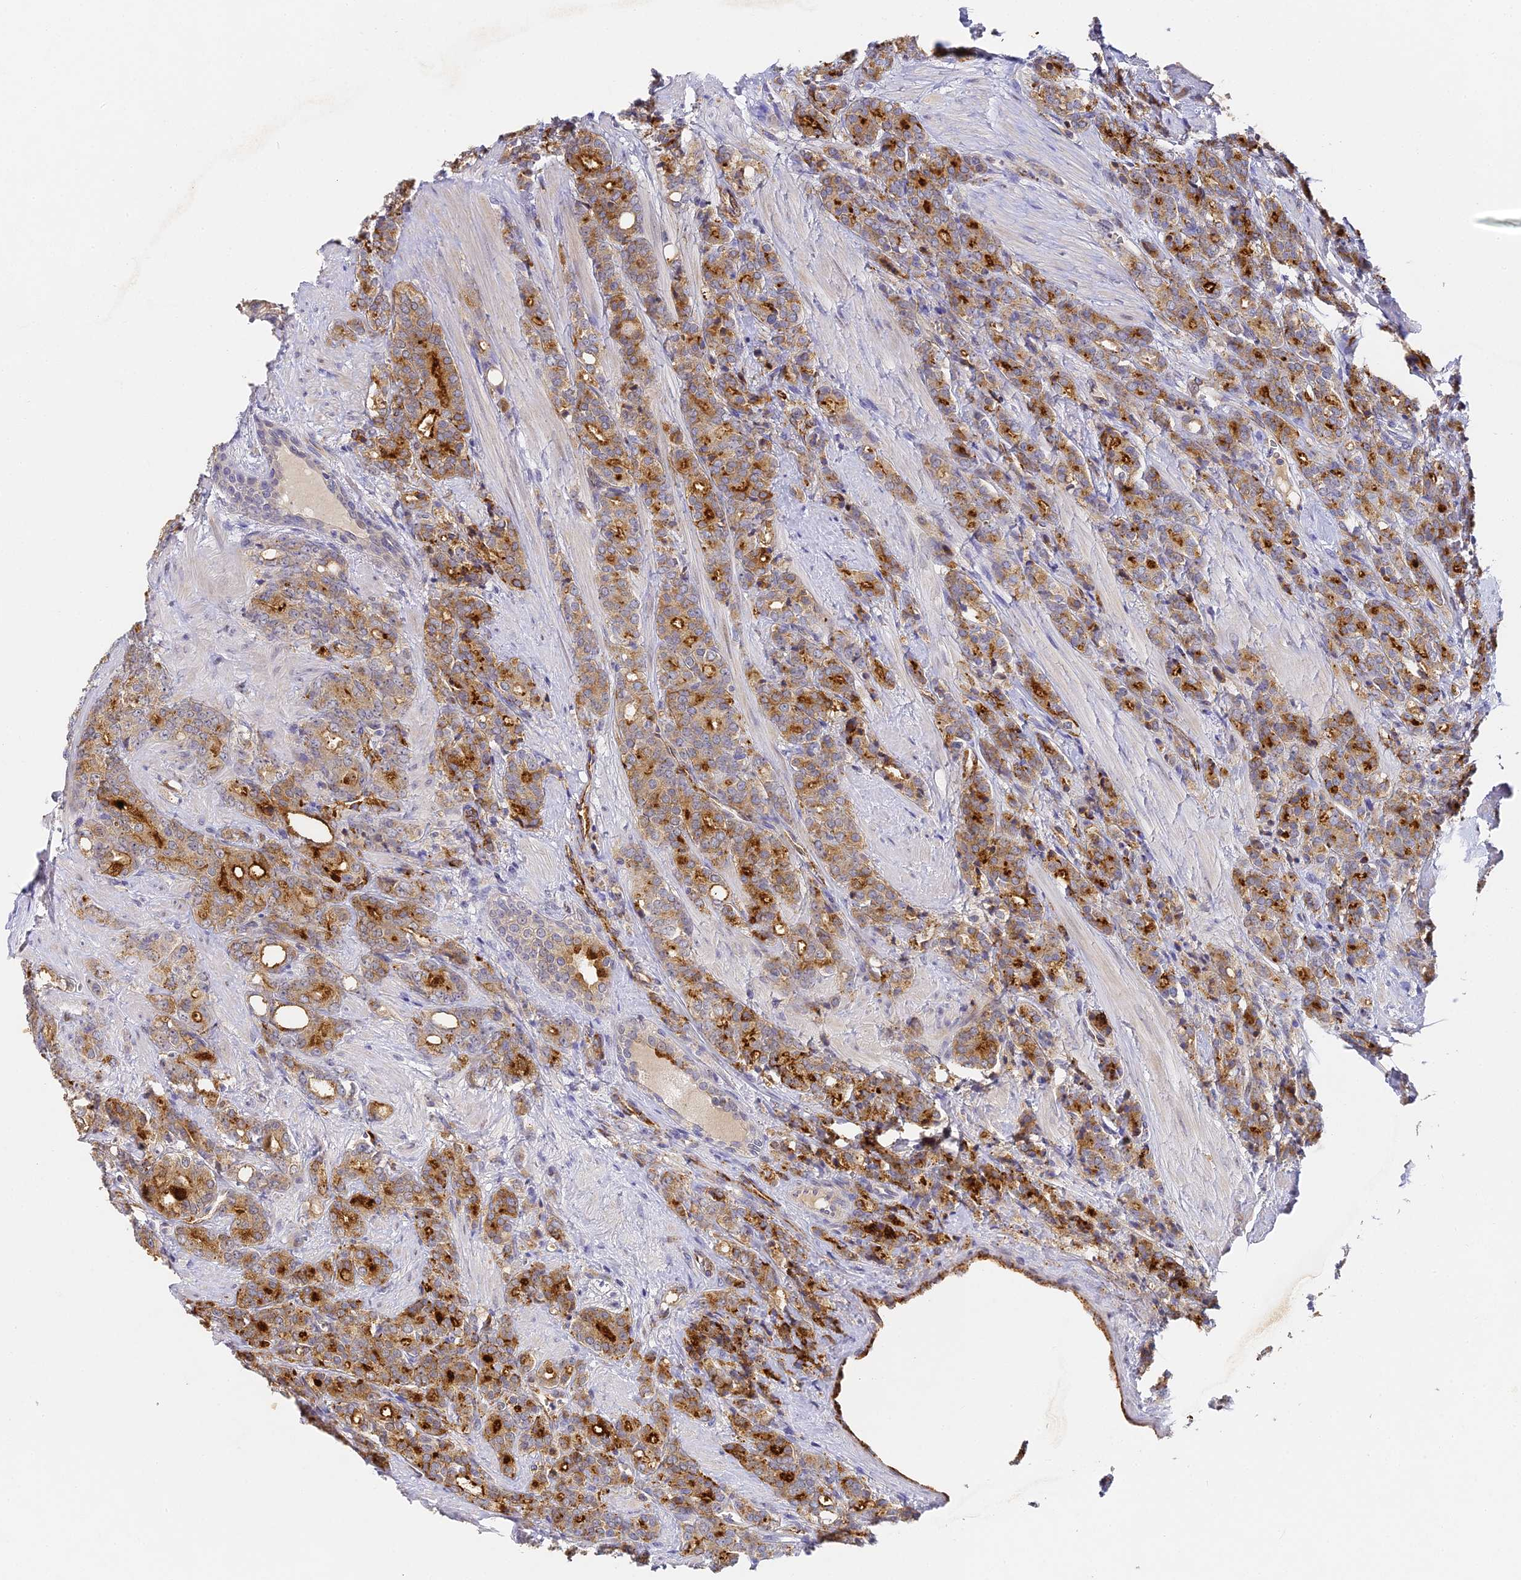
{"staining": {"intensity": "strong", "quantity": "25%-75%", "location": "cytoplasmic/membranous"}, "tissue": "prostate cancer", "cell_type": "Tumor cells", "image_type": "cancer", "snomed": [{"axis": "morphology", "description": "Adenocarcinoma, High grade"}, {"axis": "topography", "description": "Prostate"}], "caption": "Prostate cancer (adenocarcinoma (high-grade)) was stained to show a protein in brown. There is high levels of strong cytoplasmic/membranous expression in approximately 25%-75% of tumor cells. The protein is stained brown, and the nuclei are stained in blue (DAB IHC with brightfield microscopy, high magnification).", "gene": "DNAAF10", "patient": {"sex": "male", "age": 62}}